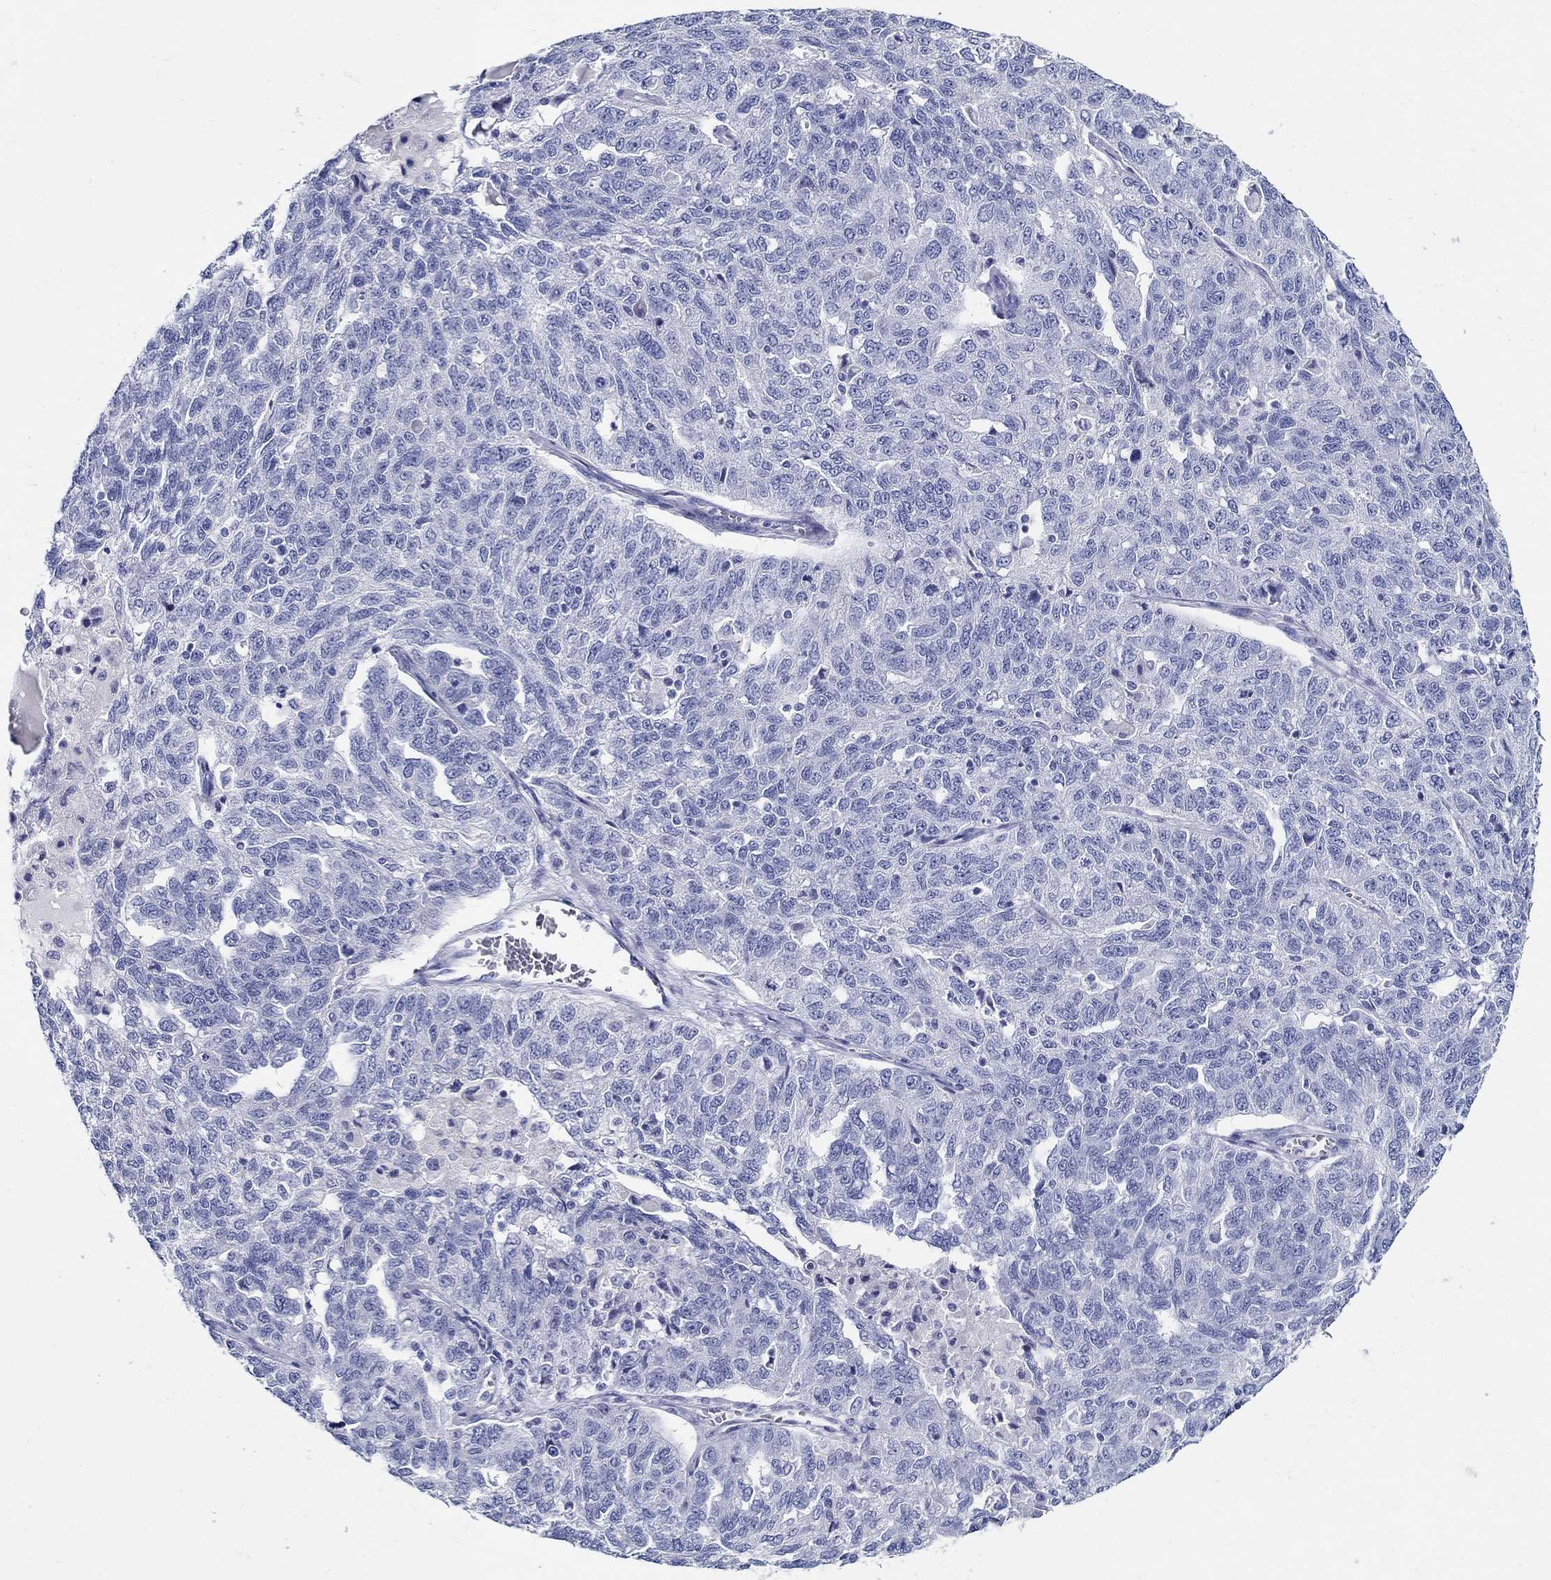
{"staining": {"intensity": "negative", "quantity": "none", "location": "none"}, "tissue": "ovarian cancer", "cell_type": "Tumor cells", "image_type": "cancer", "snomed": [{"axis": "morphology", "description": "Cystadenocarcinoma, serous, NOS"}, {"axis": "topography", "description": "Ovary"}], "caption": "High magnification brightfield microscopy of ovarian serous cystadenocarcinoma stained with DAB (3,3'-diaminobenzidine) (brown) and counterstained with hematoxylin (blue): tumor cells show no significant staining. (DAB (3,3'-diaminobenzidine) immunohistochemistry (IHC) visualized using brightfield microscopy, high magnification).", "gene": "CRYGS", "patient": {"sex": "female", "age": 71}}